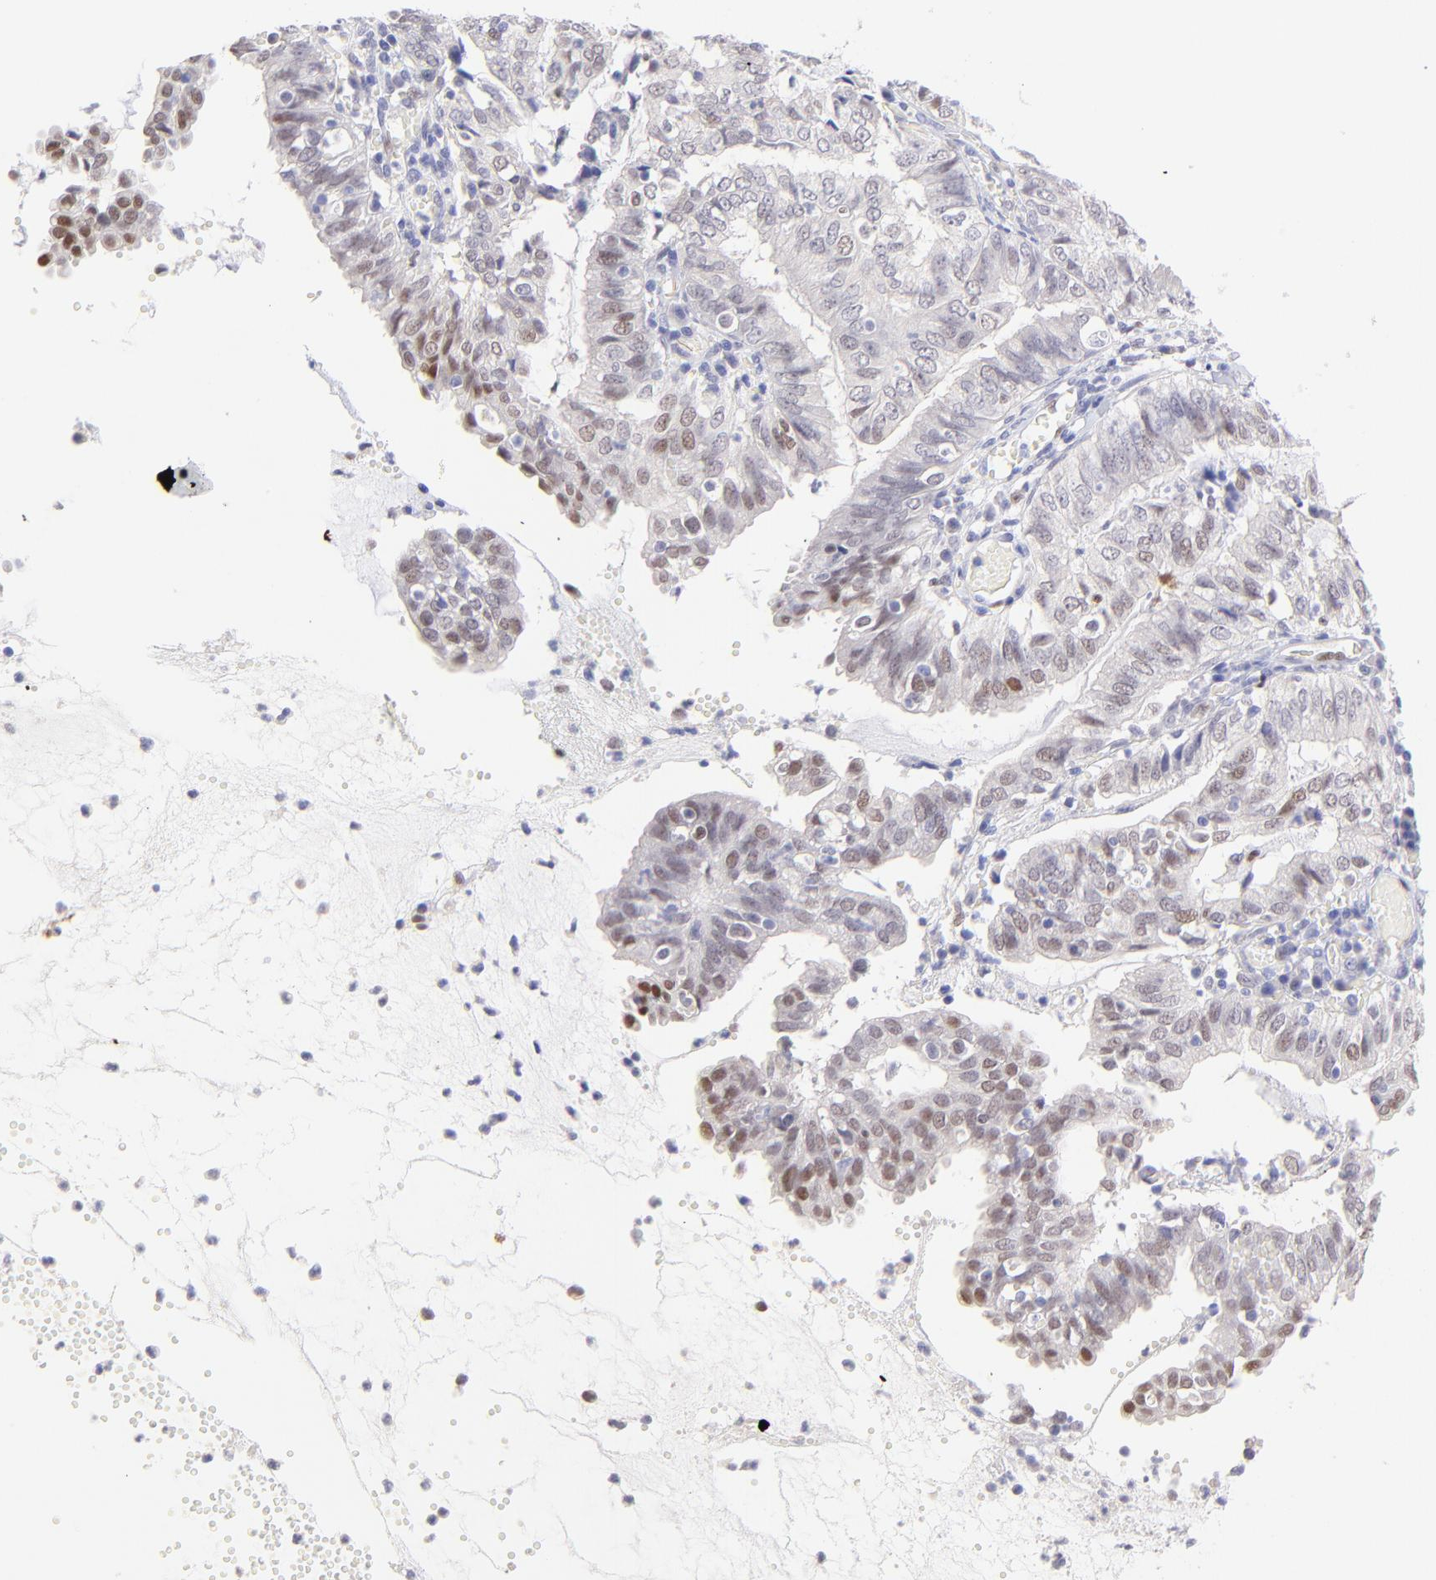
{"staining": {"intensity": "weak", "quantity": "25%-75%", "location": "nuclear"}, "tissue": "endometrial cancer", "cell_type": "Tumor cells", "image_type": "cancer", "snomed": [{"axis": "morphology", "description": "Adenocarcinoma, NOS"}, {"axis": "topography", "description": "Endometrium"}], "caption": "Weak nuclear protein positivity is identified in about 25%-75% of tumor cells in endometrial adenocarcinoma. (DAB = brown stain, brightfield microscopy at high magnification).", "gene": "KLF4", "patient": {"sex": "female", "age": 66}}